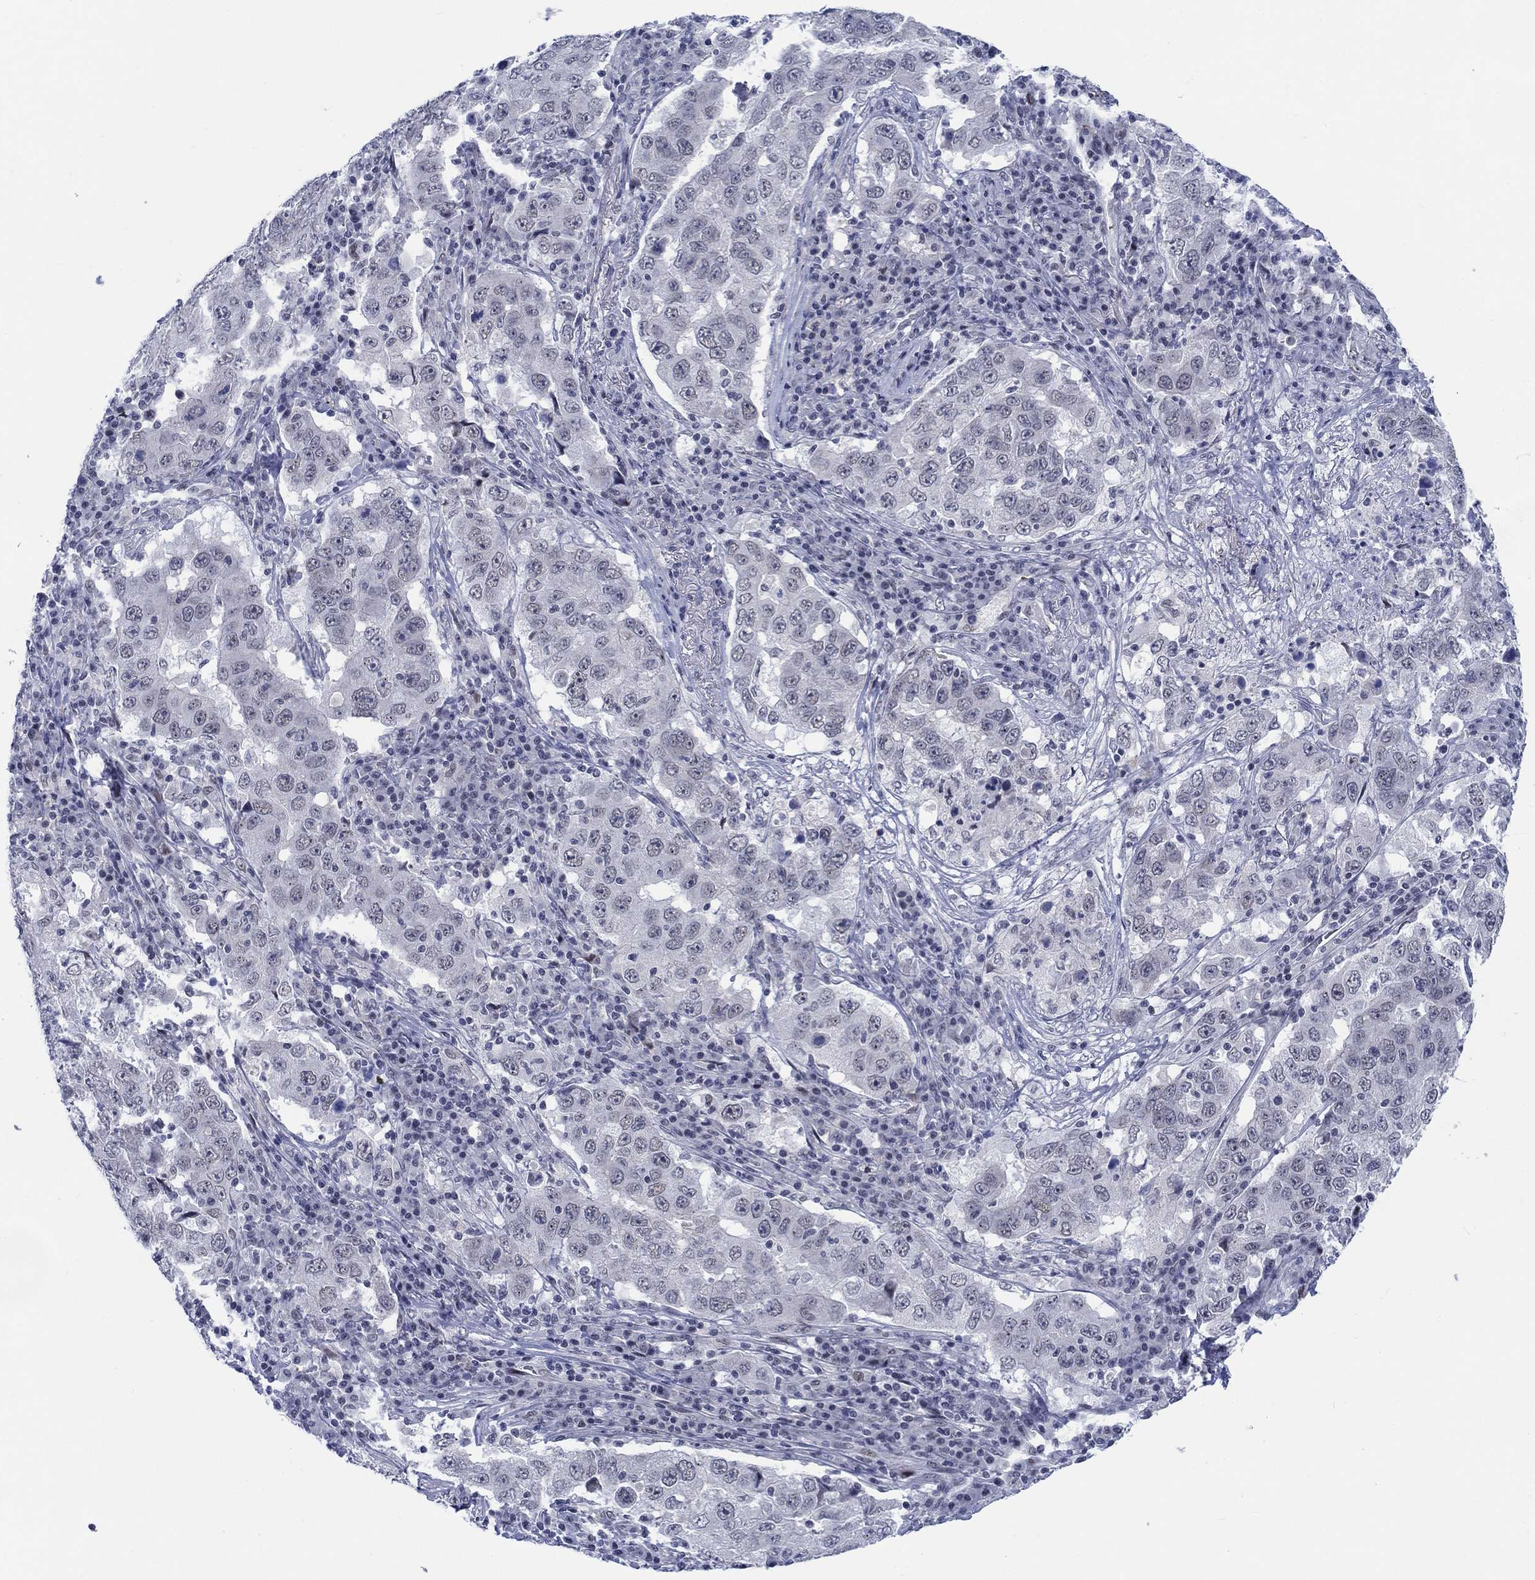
{"staining": {"intensity": "negative", "quantity": "none", "location": "none"}, "tissue": "lung cancer", "cell_type": "Tumor cells", "image_type": "cancer", "snomed": [{"axis": "morphology", "description": "Adenocarcinoma, NOS"}, {"axis": "topography", "description": "Lung"}], "caption": "Immunohistochemical staining of human adenocarcinoma (lung) reveals no significant staining in tumor cells.", "gene": "NEU3", "patient": {"sex": "male", "age": 73}}